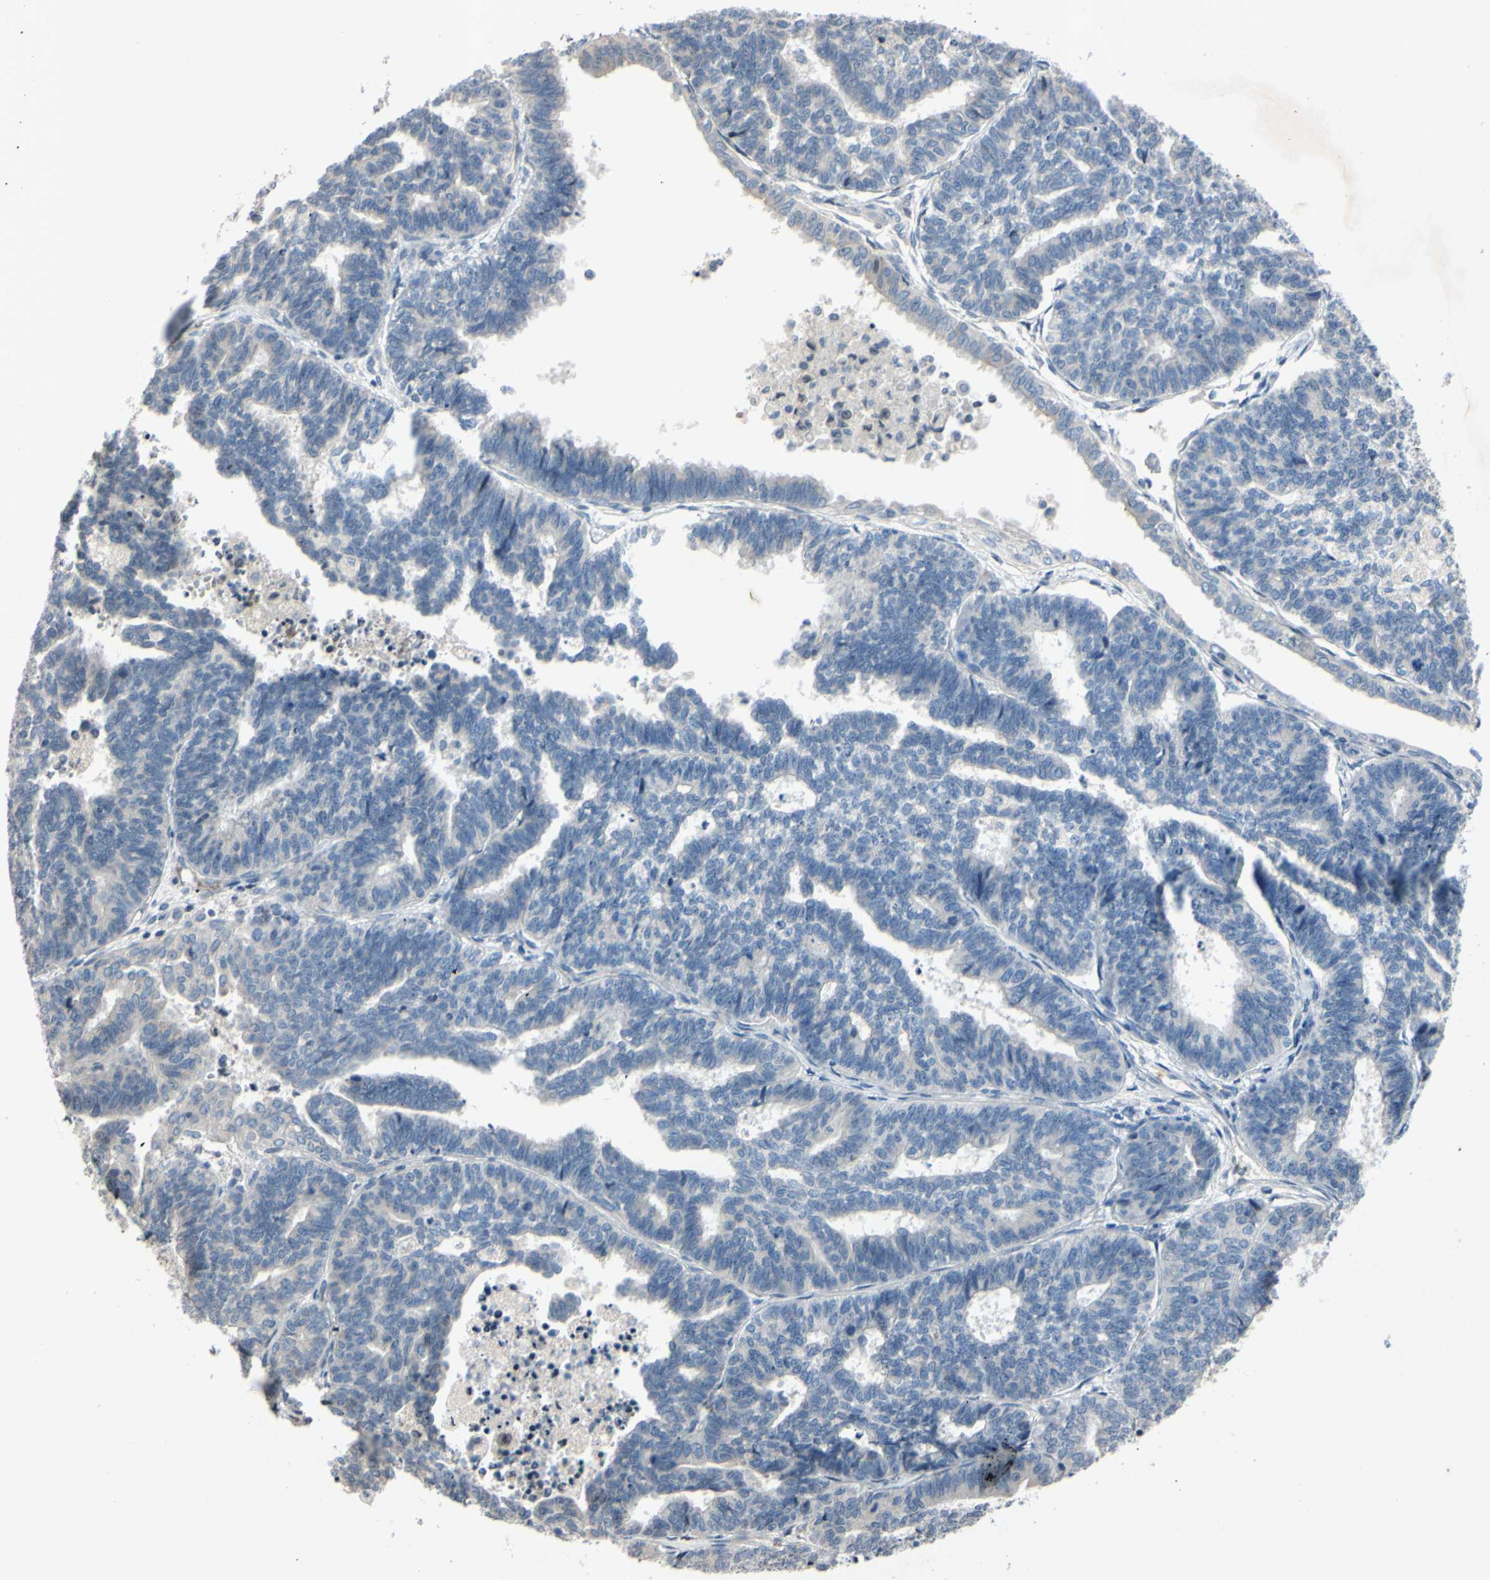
{"staining": {"intensity": "negative", "quantity": "none", "location": "none"}, "tissue": "endometrial cancer", "cell_type": "Tumor cells", "image_type": "cancer", "snomed": [{"axis": "morphology", "description": "Adenocarcinoma, NOS"}, {"axis": "topography", "description": "Endometrium"}], "caption": "High power microscopy micrograph of an immunohistochemistry histopathology image of endometrial cancer (adenocarcinoma), revealing no significant staining in tumor cells.", "gene": "ARG1", "patient": {"sex": "female", "age": 70}}